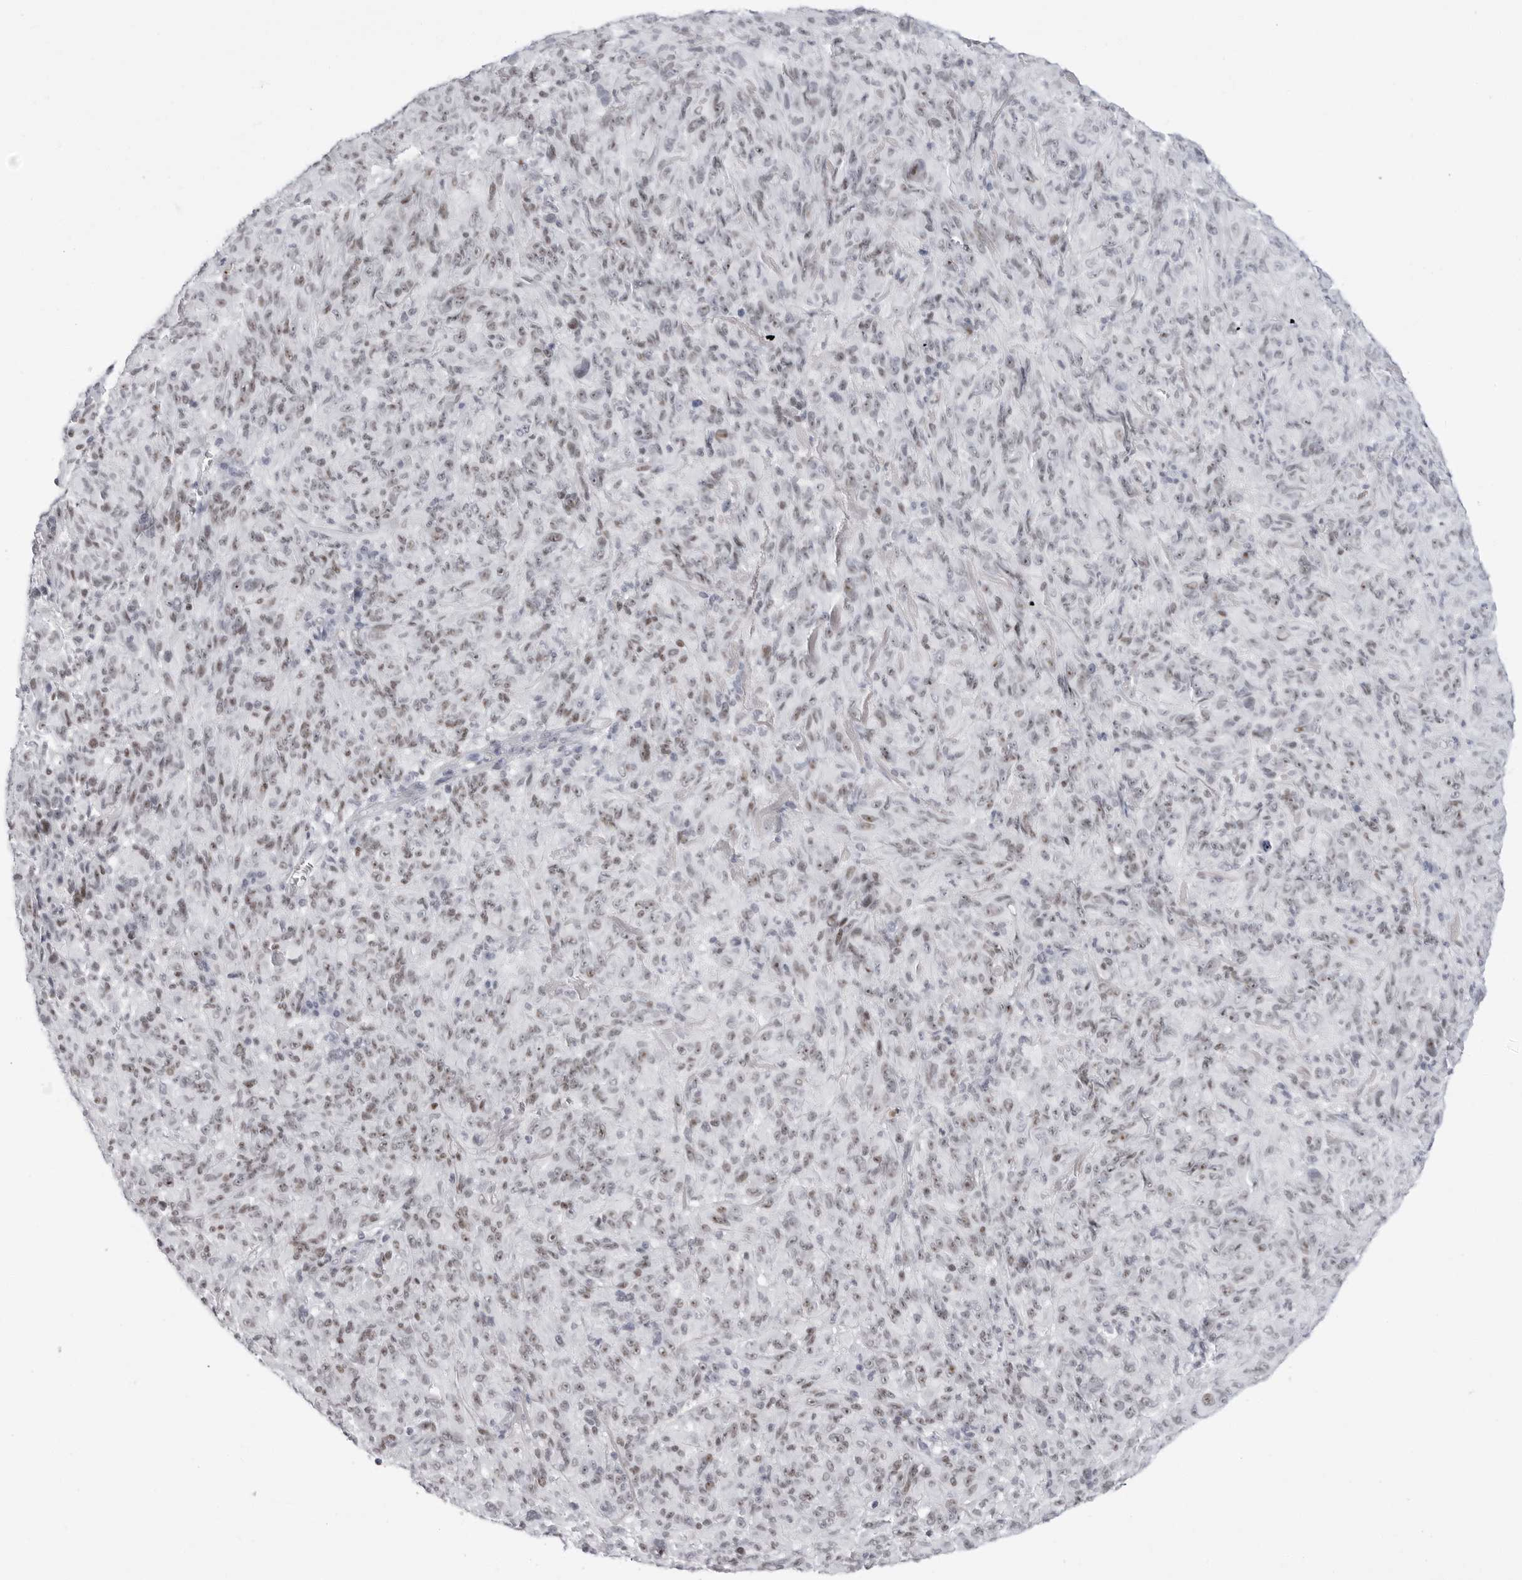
{"staining": {"intensity": "weak", "quantity": ">75%", "location": "nuclear"}, "tissue": "melanoma", "cell_type": "Tumor cells", "image_type": "cancer", "snomed": [{"axis": "morphology", "description": "Malignant melanoma, NOS"}, {"axis": "topography", "description": "Skin of head"}], "caption": "This is a photomicrograph of IHC staining of malignant melanoma, which shows weak staining in the nuclear of tumor cells.", "gene": "VEZF1", "patient": {"sex": "male", "age": 96}}